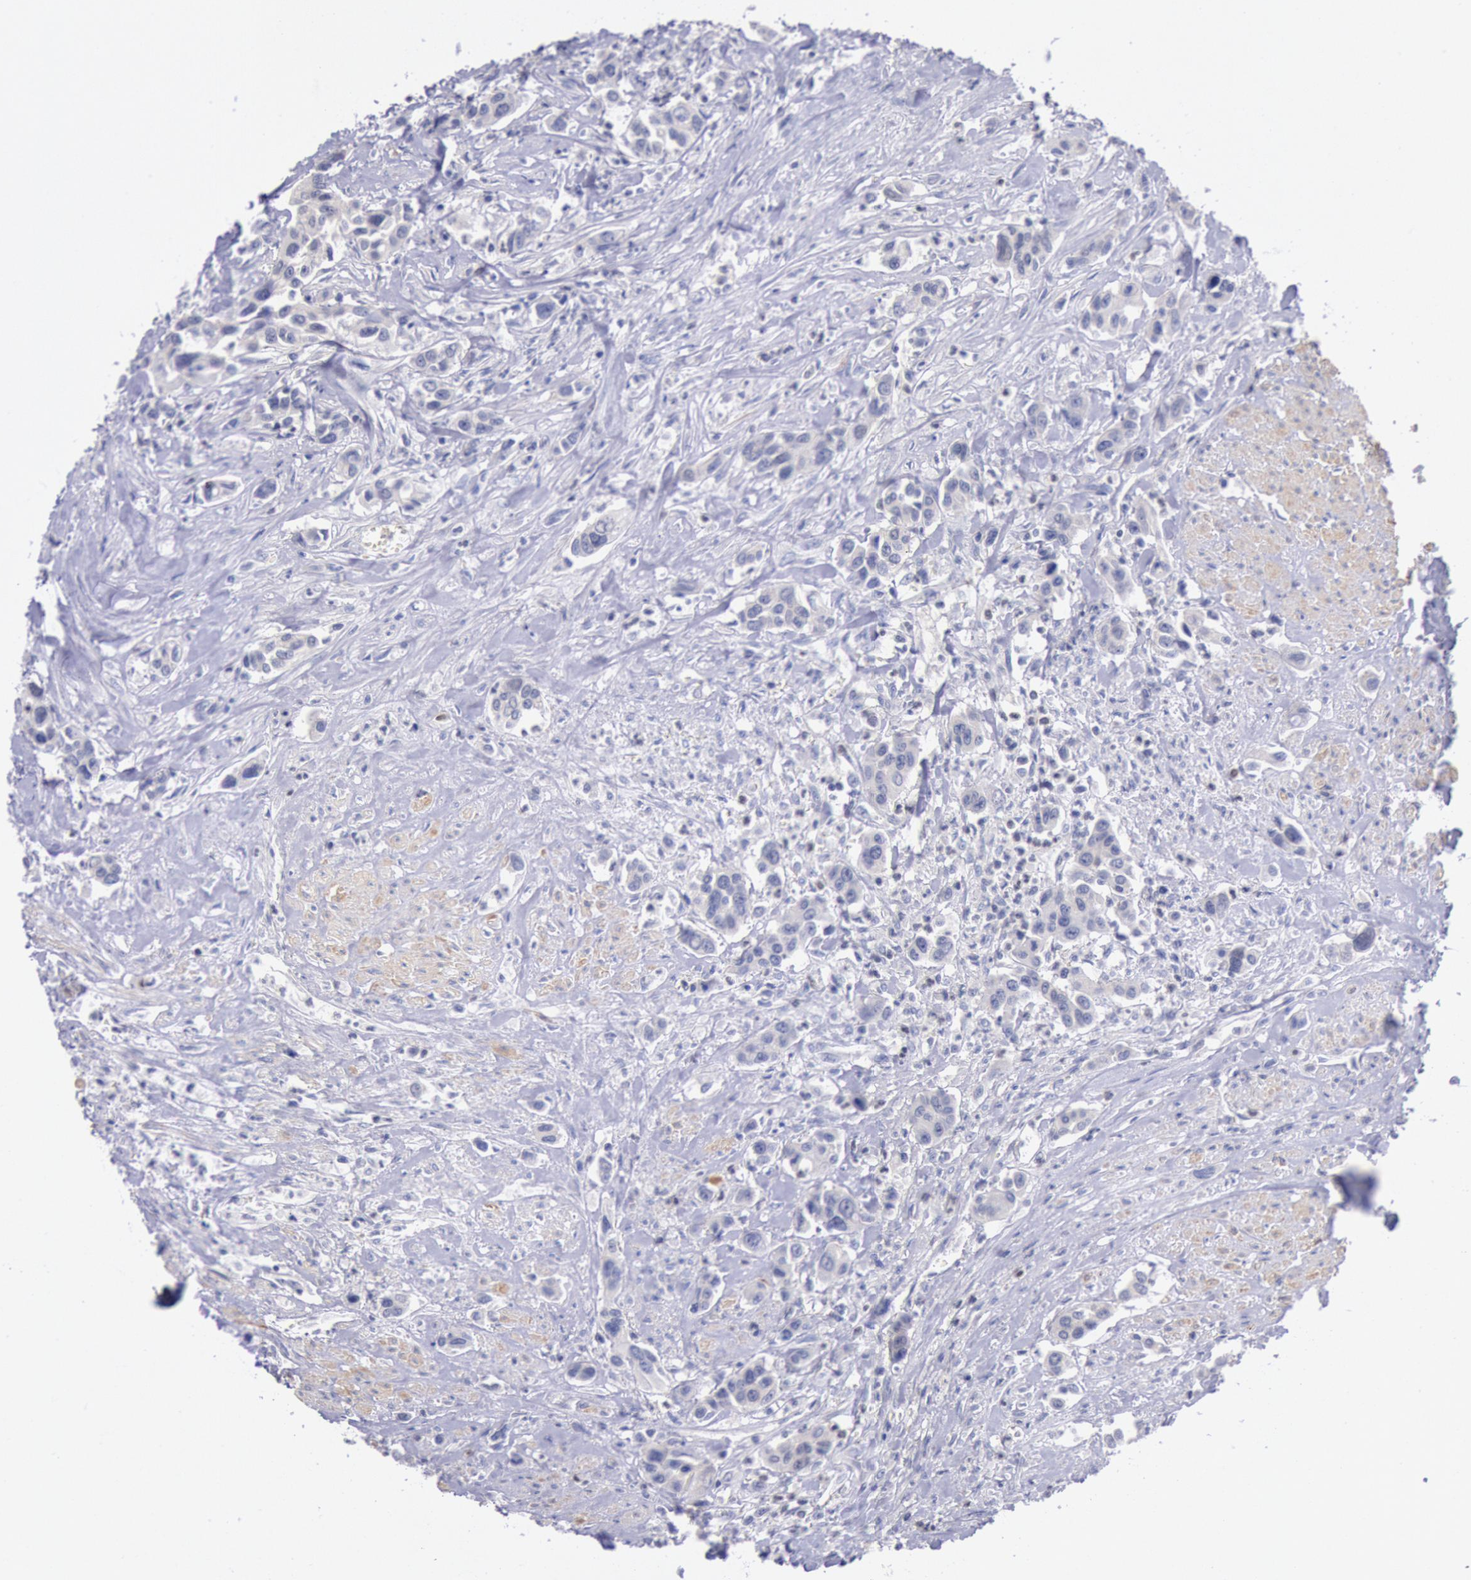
{"staining": {"intensity": "negative", "quantity": "none", "location": "none"}, "tissue": "urothelial cancer", "cell_type": "Tumor cells", "image_type": "cancer", "snomed": [{"axis": "morphology", "description": "Urothelial carcinoma, High grade"}, {"axis": "topography", "description": "Urinary bladder"}], "caption": "High-grade urothelial carcinoma stained for a protein using immunohistochemistry demonstrates no staining tumor cells.", "gene": "RPS6KA5", "patient": {"sex": "male", "age": 86}}